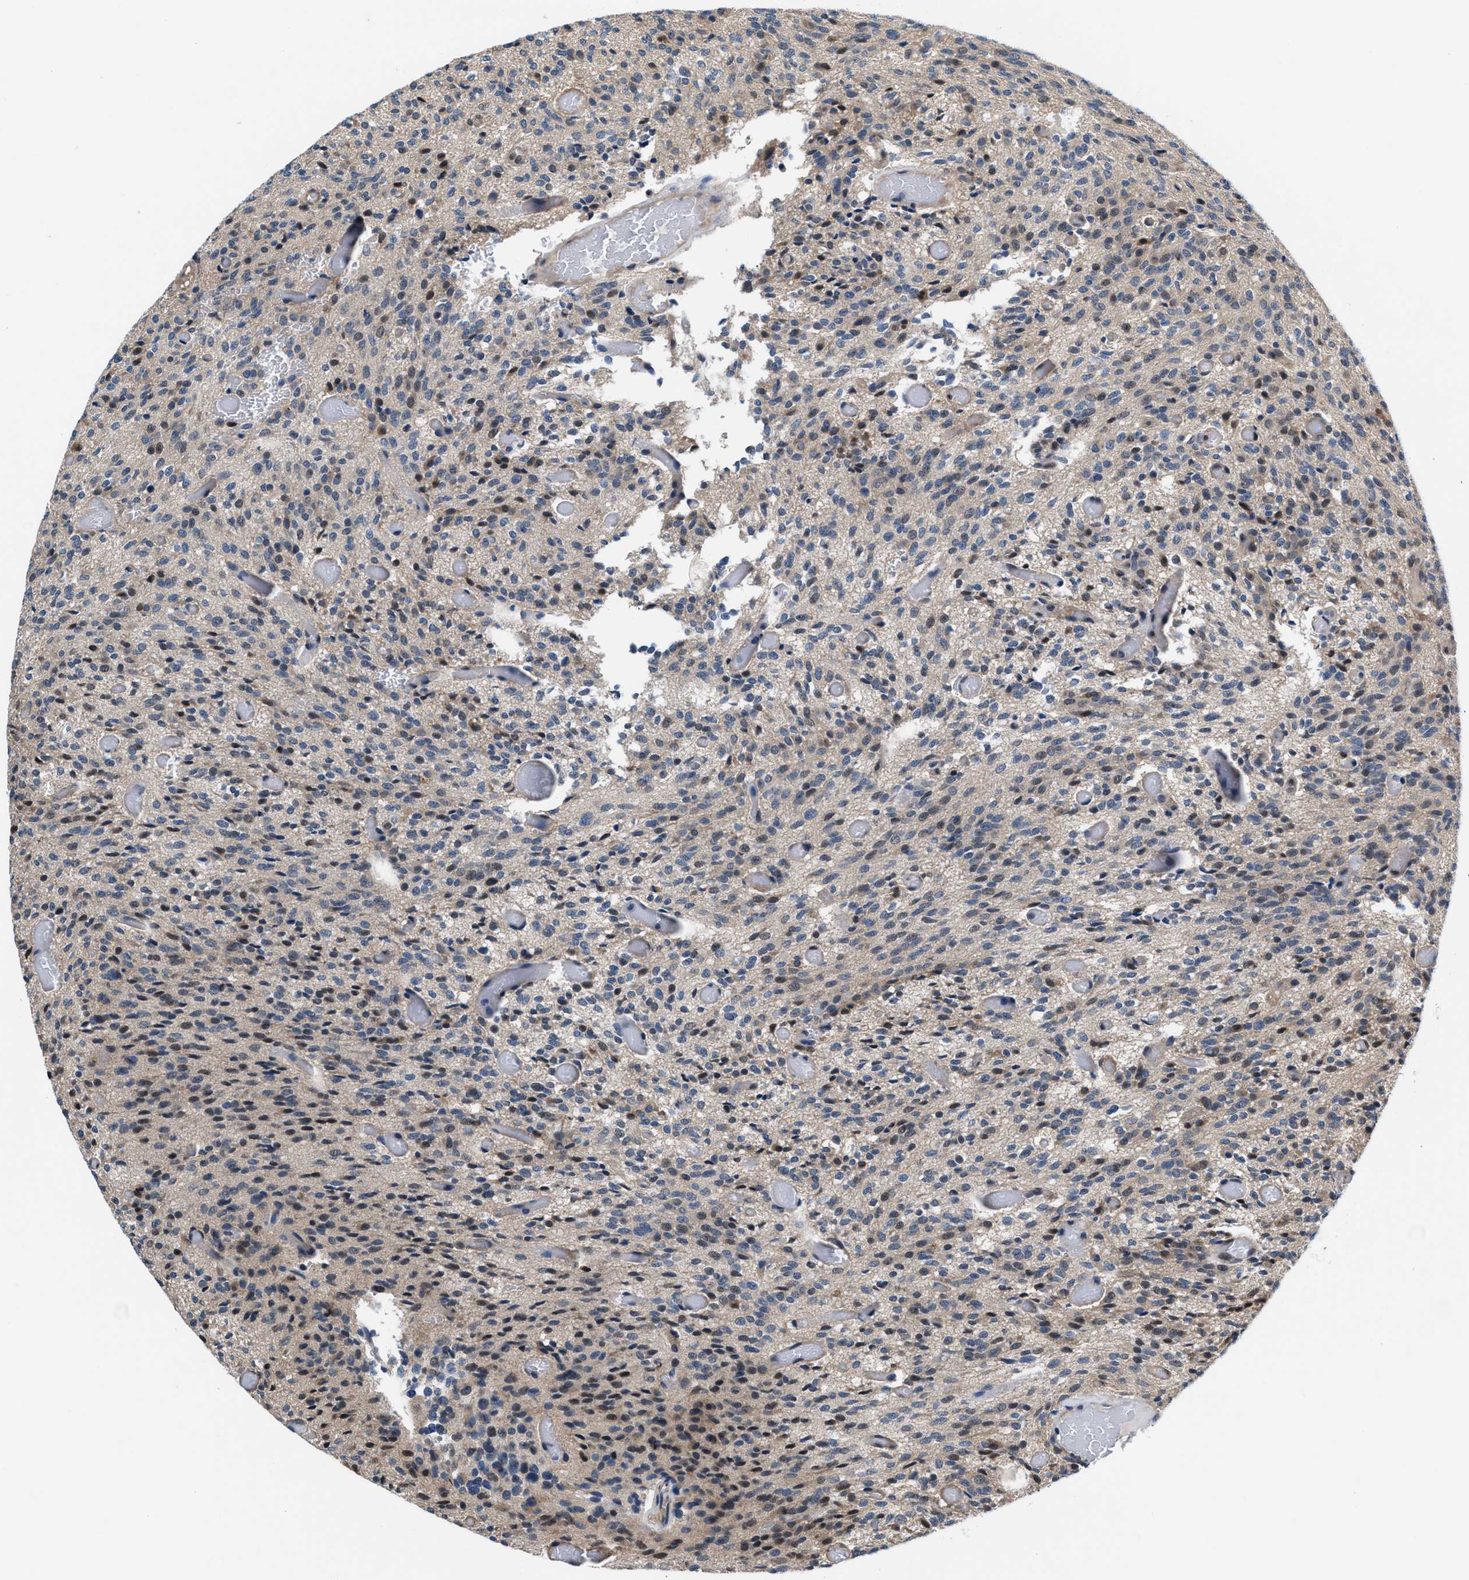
{"staining": {"intensity": "weak", "quantity": "<25%", "location": "cytoplasmic/membranous"}, "tissue": "glioma", "cell_type": "Tumor cells", "image_type": "cancer", "snomed": [{"axis": "morphology", "description": "Glioma, malignant, High grade"}, {"axis": "topography", "description": "Brain"}], "caption": "An image of human glioma is negative for staining in tumor cells.", "gene": "PRPSAP2", "patient": {"sex": "male", "age": 34}}